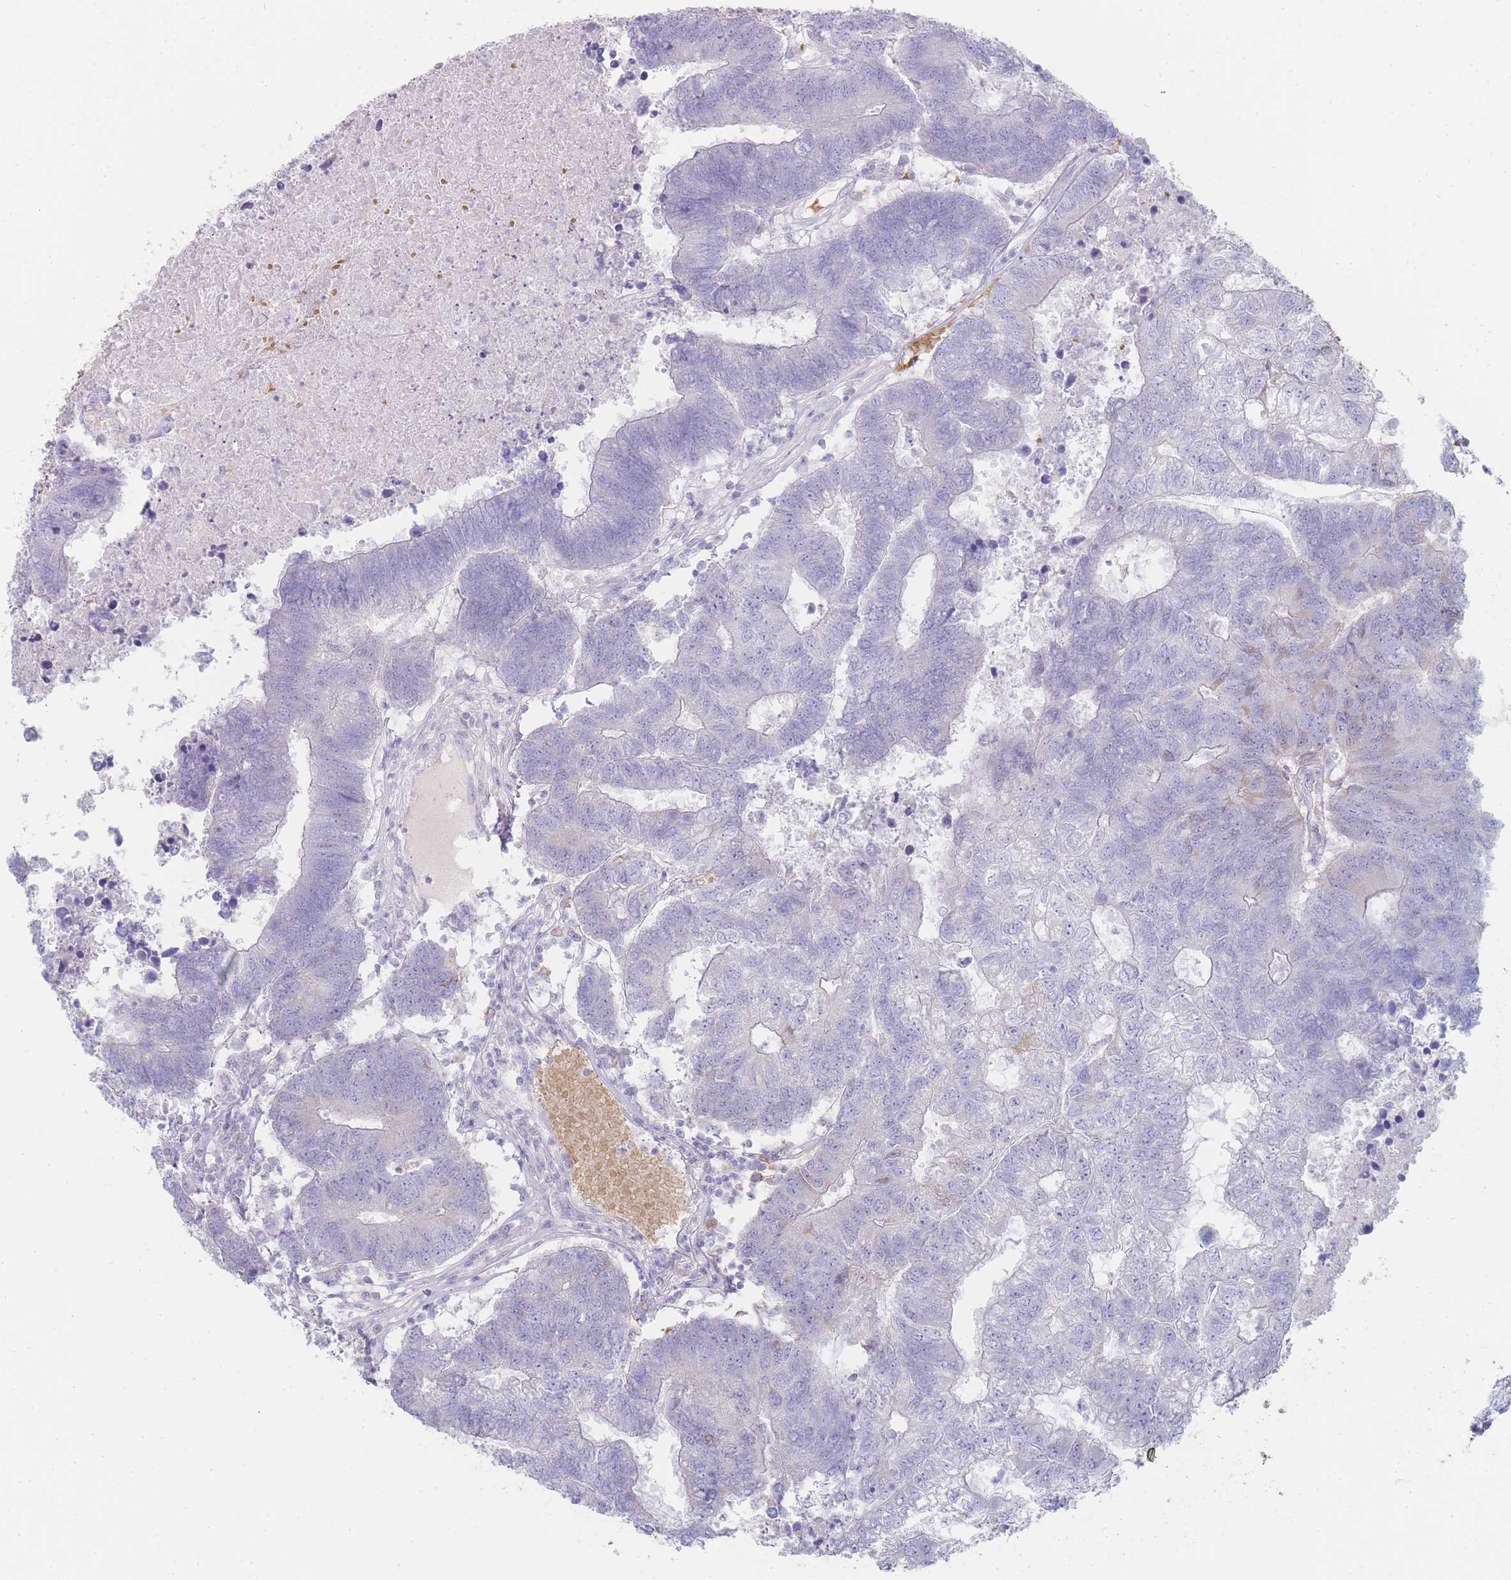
{"staining": {"intensity": "negative", "quantity": "none", "location": "none"}, "tissue": "colorectal cancer", "cell_type": "Tumor cells", "image_type": "cancer", "snomed": [{"axis": "morphology", "description": "Adenocarcinoma, NOS"}, {"axis": "topography", "description": "Colon"}], "caption": "Immunohistochemistry micrograph of colorectal cancer (adenocarcinoma) stained for a protein (brown), which displays no positivity in tumor cells. Brightfield microscopy of IHC stained with DAB (brown) and hematoxylin (blue), captured at high magnification.", "gene": "HBG2", "patient": {"sex": "female", "age": 48}}